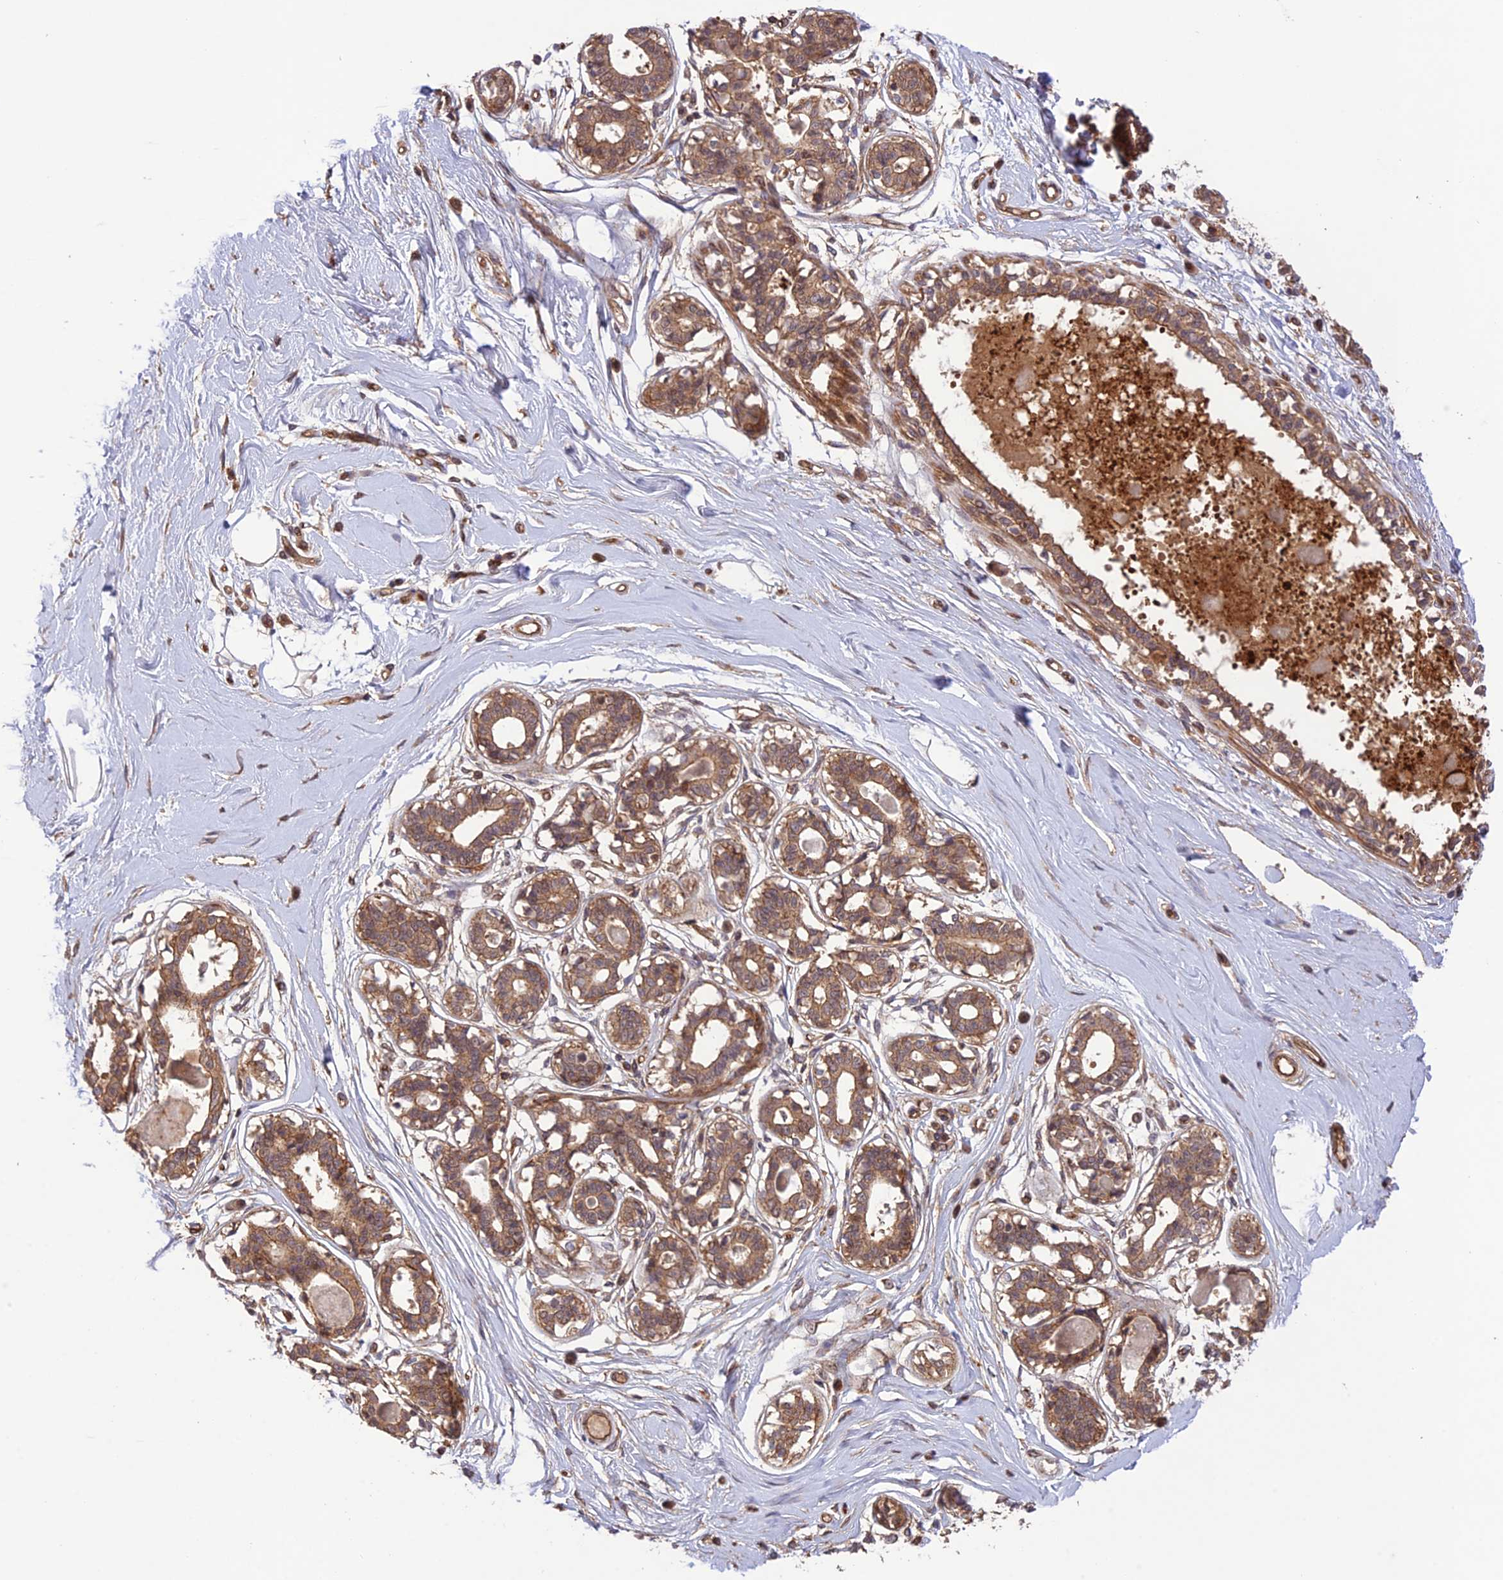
{"staining": {"intensity": "weak", "quantity": "25%-75%", "location": "cytoplasmic/membranous"}, "tissue": "breast", "cell_type": "Adipocytes", "image_type": "normal", "snomed": [{"axis": "morphology", "description": "Normal tissue, NOS"}, {"axis": "topography", "description": "Breast"}], "caption": "High-power microscopy captured an immunohistochemistry (IHC) histopathology image of unremarkable breast, revealing weak cytoplasmic/membranous staining in approximately 25%-75% of adipocytes. The staining is performed using DAB (3,3'-diaminobenzidine) brown chromogen to label protein expression. The nuclei are counter-stained blue using hematoxylin.", "gene": "FCHSD1", "patient": {"sex": "female", "age": 45}}